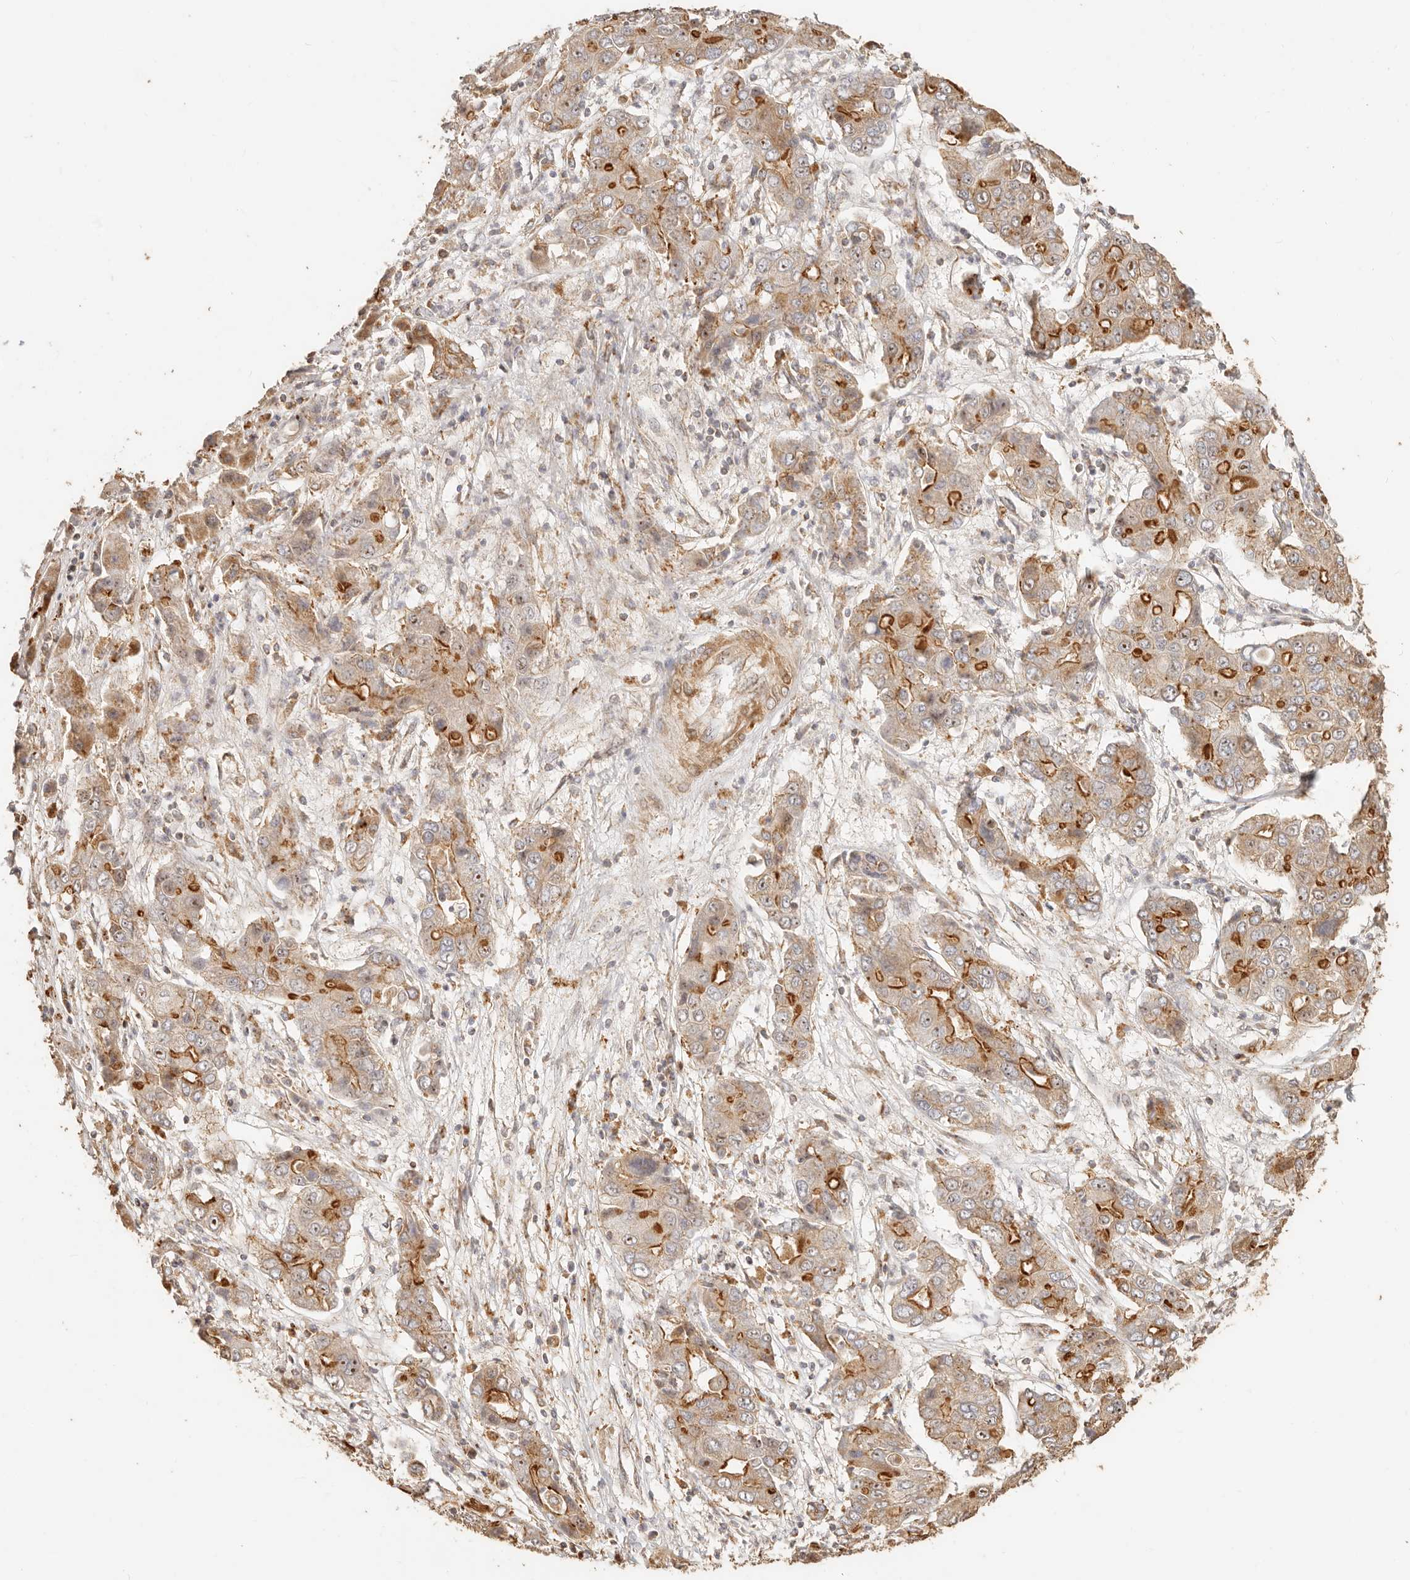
{"staining": {"intensity": "moderate", "quantity": ">75%", "location": "cytoplasmic/membranous,nuclear"}, "tissue": "liver cancer", "cell_type": "Tumor cells", "image_type": "cancer", "snomed": [{"axis": "morphology", "description": "Cholangiocarcinoma"}, {"axis": "topography", "description": "Liver"}], "caption": "Immunohistochemical staining of human liver cancer (cholangiocarcinoma) displays medium levels of moderate cytoplasmic/membranous and nuclear protein expression in approximately >75% of tumor cells. (IHC, brightfield microscopy, high magnification).", "gene": "PTPN22", "patient": {"sex": "male", "age": 67}}